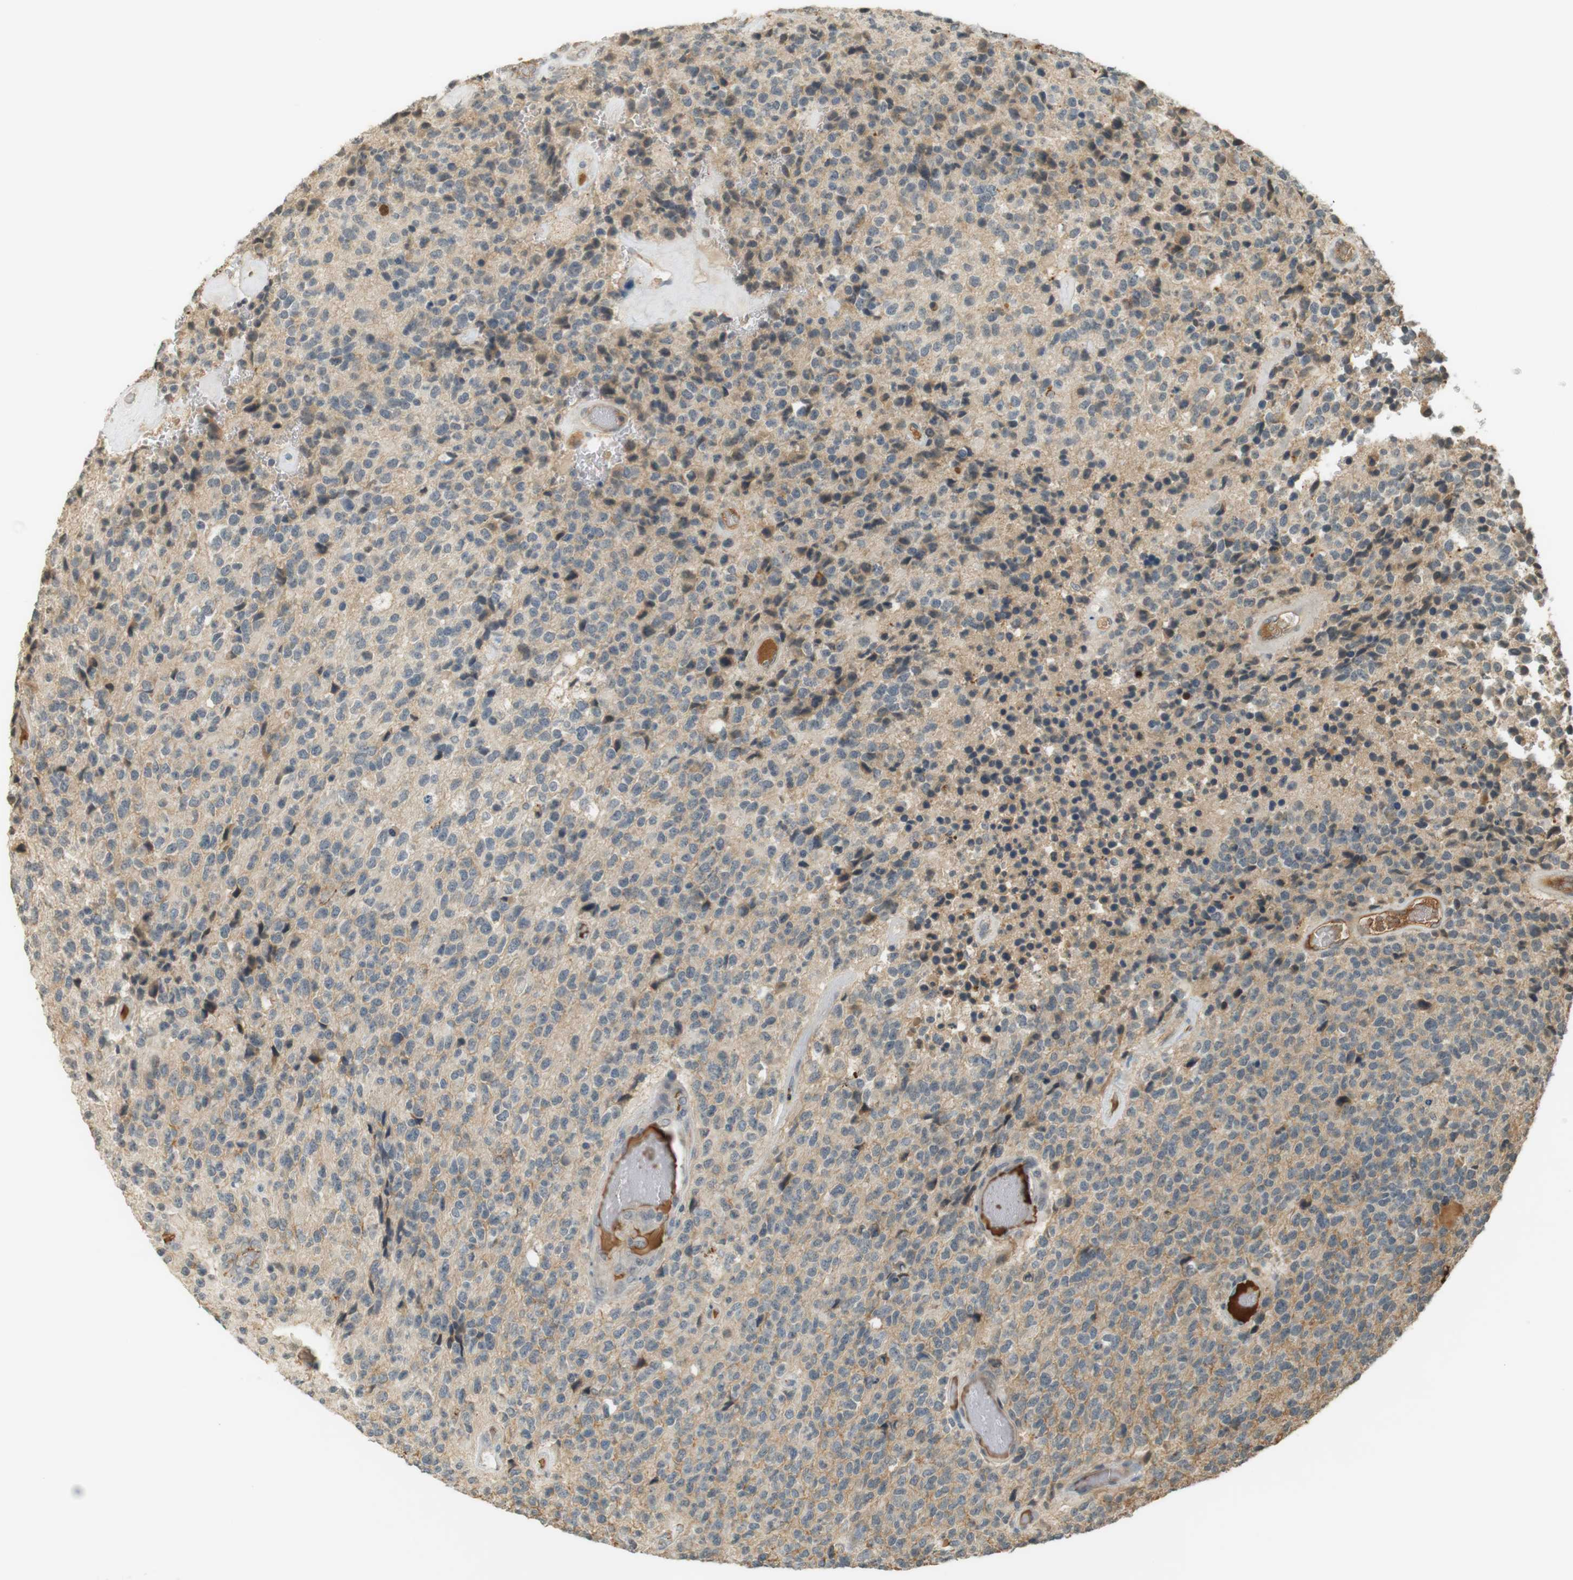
{"staining": {"intensity": "moderate", "quantity": "<25%", "location": "cytoplasmic/membranous"}, "tissue": "glioma", "cell_type": "Tumor cells", "image_type": "cancer", "snomed": [{"axis": "morphology", "description": "Glioma, malignant, High grade"}, {"axis": "topography", "description": "pancreas cauda"}], "caption": "Protein staining displays moderate cytoplasmic/membranous positivity in about <25% of tumor cells in glioma.", "gene": "SRR", "patient": {"sex": "male", "age": 60}}